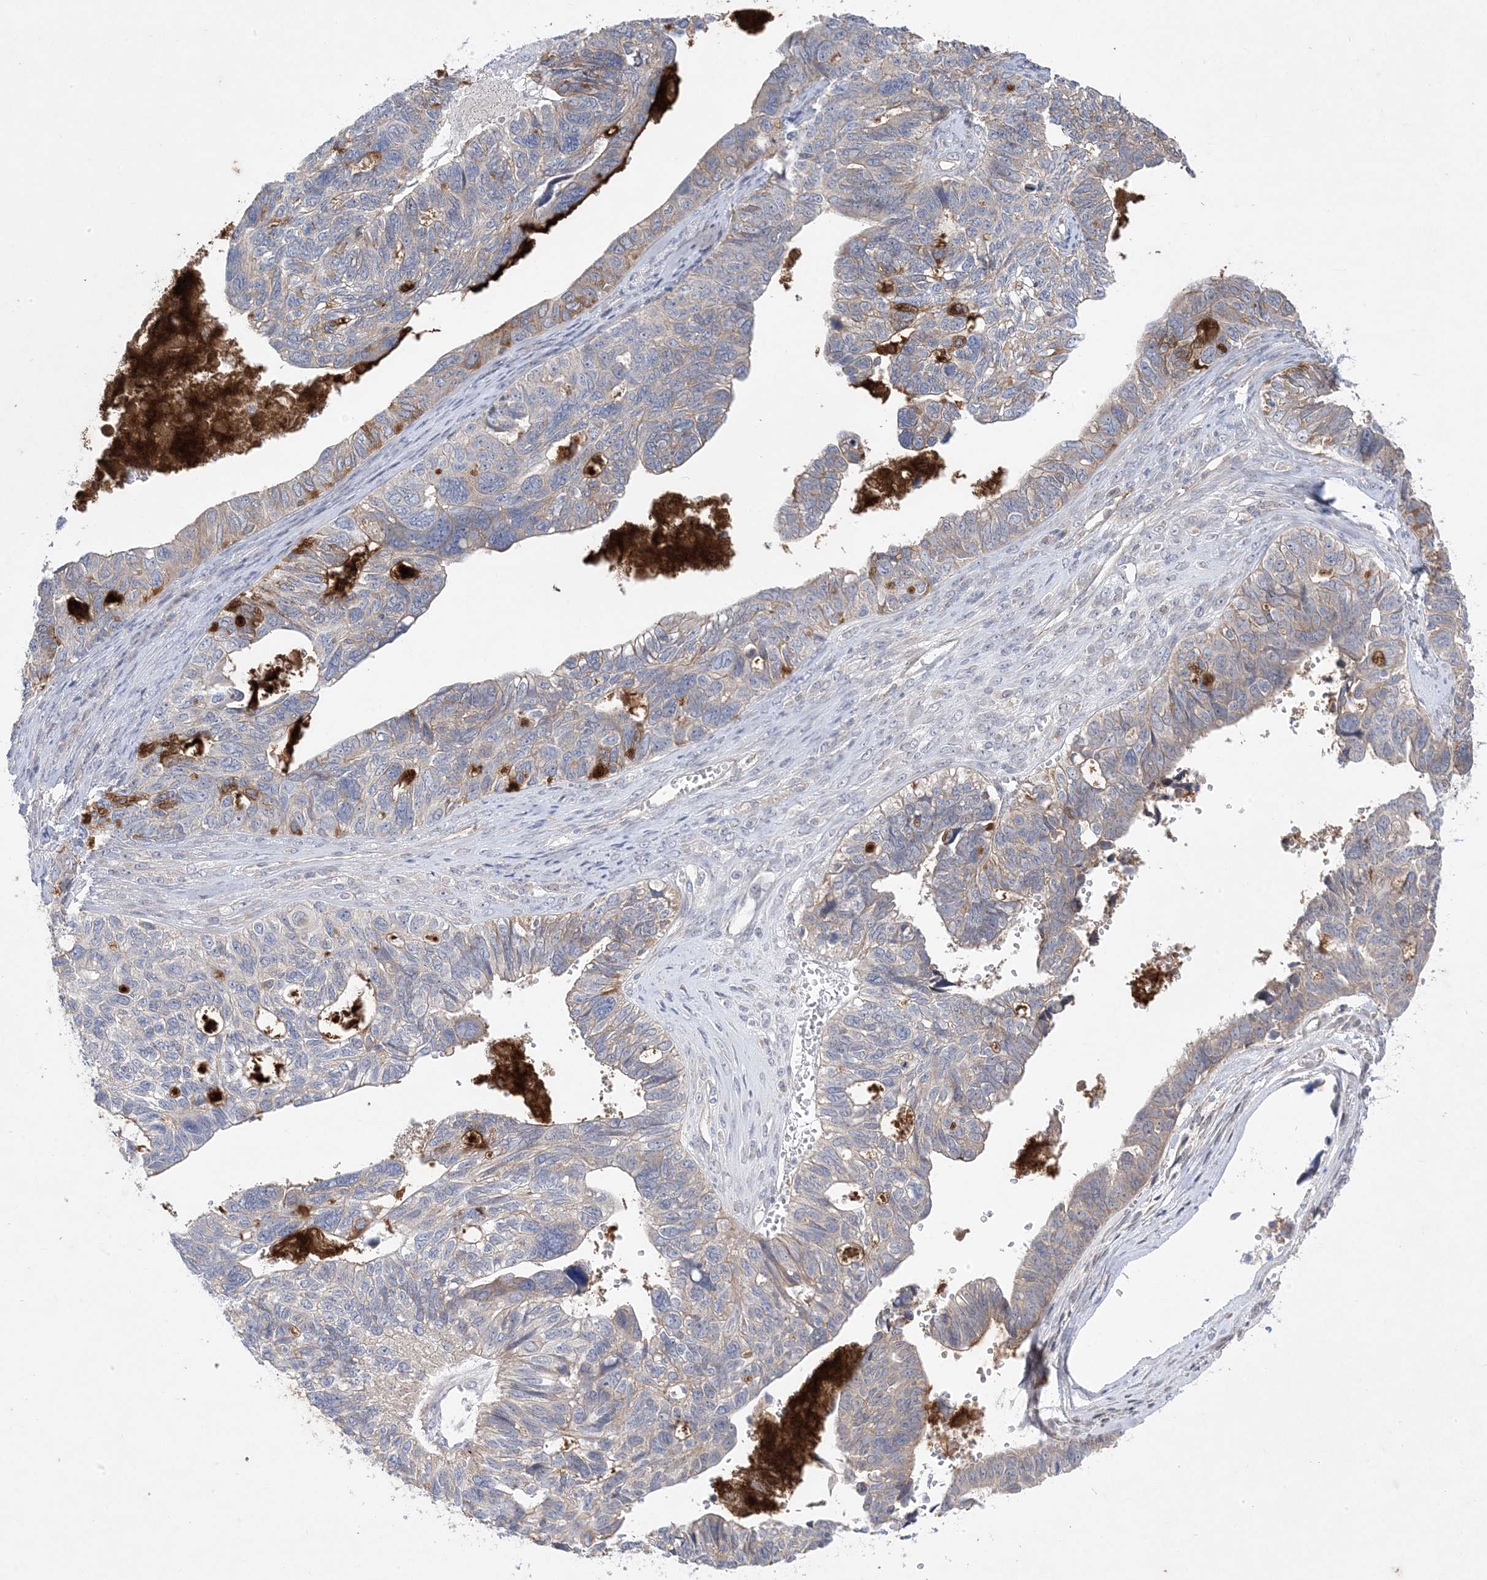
{"staining": {"intensity": "weak", "quantity": "<25%", "location": "cytoplasmic/membranous"}, "tissue": "ovarian cancer", "cell_type": "Tumor cells", "image_type": "cancer", "snomed": [{"axis": "morphology", "description": "Cystadenocarcinoma, serous, NOS"}, {"axis": "topography", "description": "Ovary"}], "caption": "There is no significant expression in tumor cells of serous cystadenocarcinoma (ovarian).", "gene": "ANAPC1", "patient": {"sex": "female", "age": 79}}